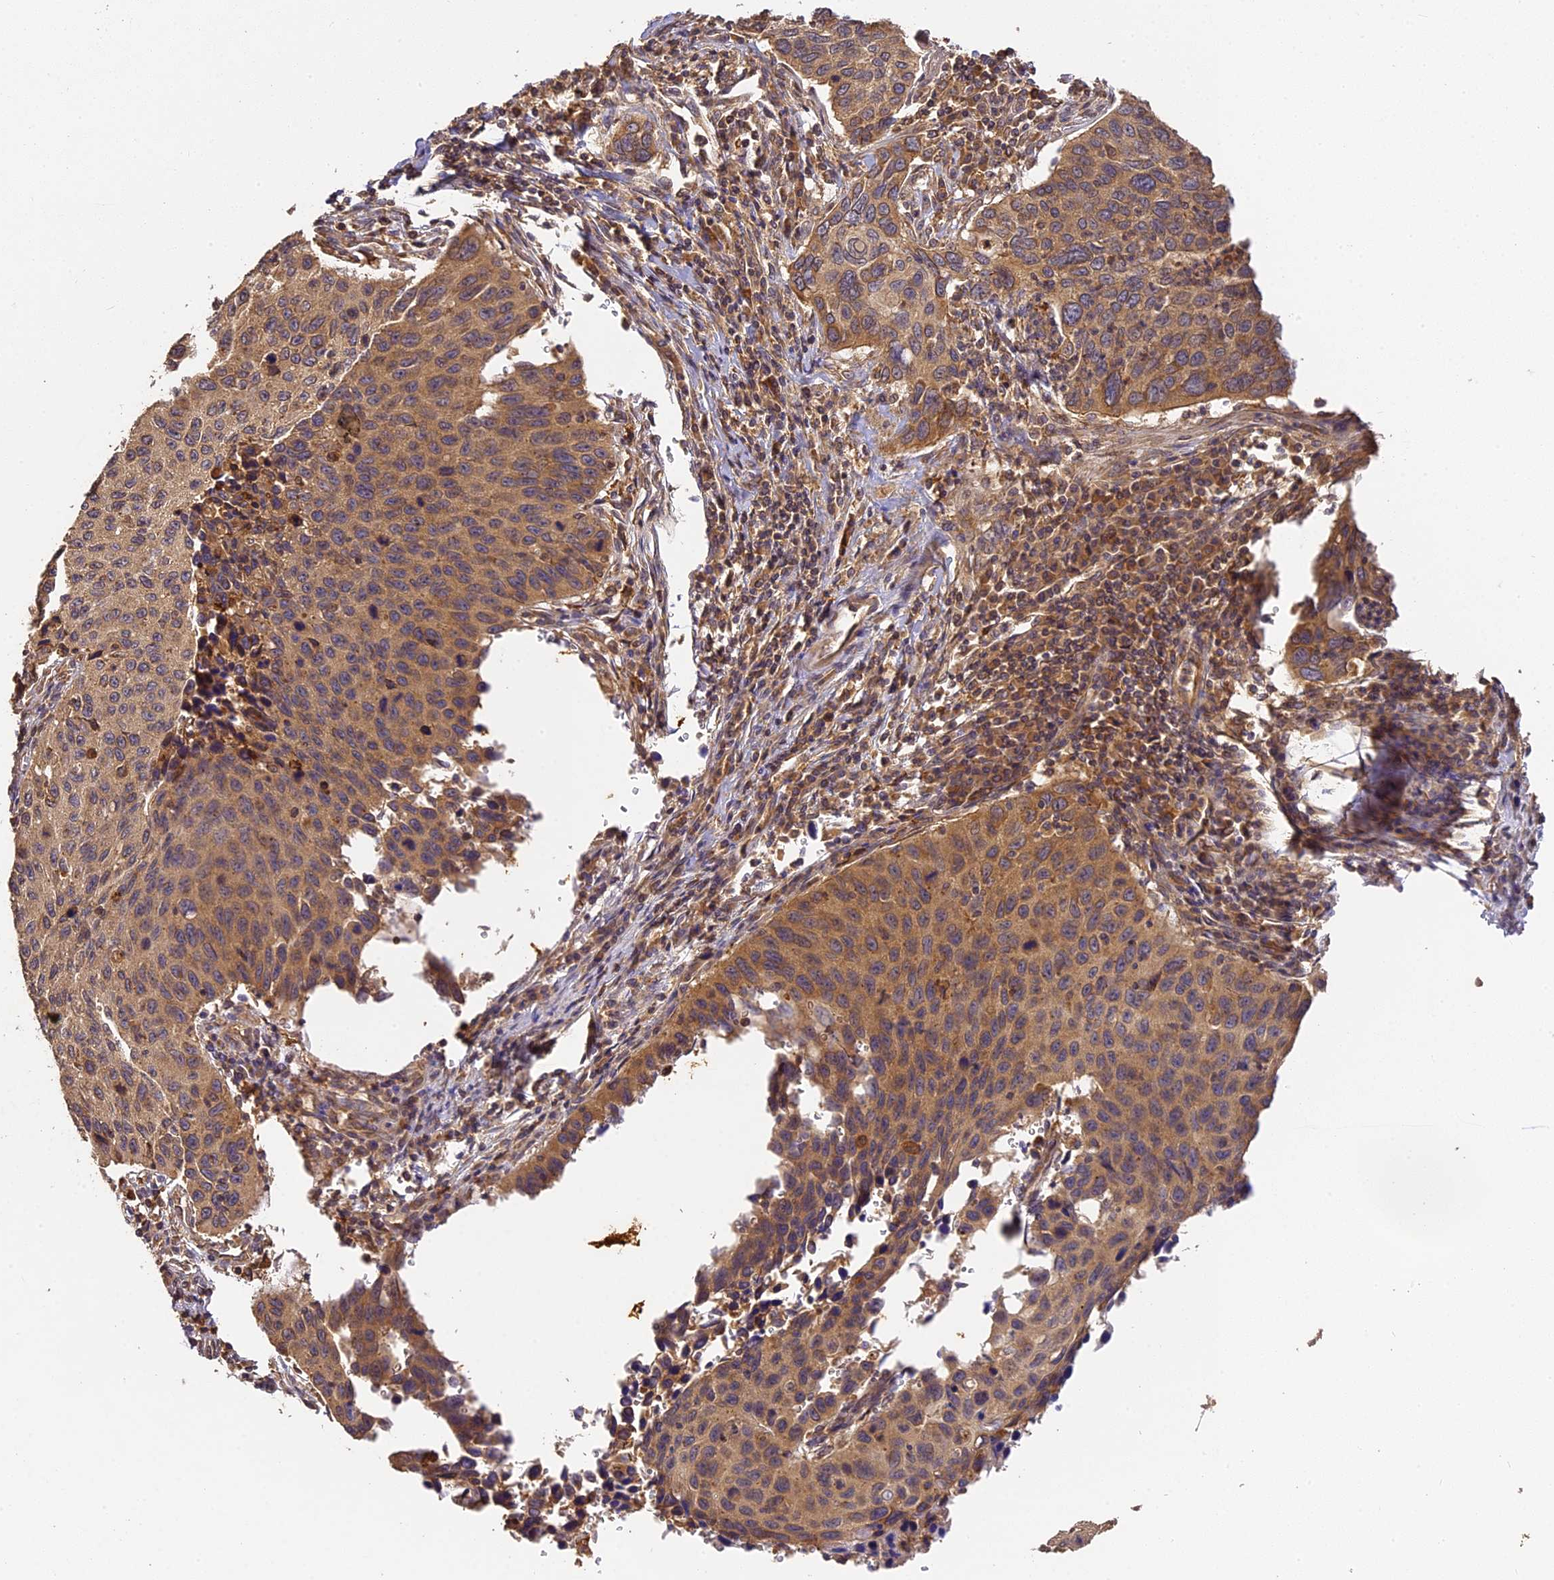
{"staining": {"intensity": "moderate", "quantity": ">75%", "location": "cytoplasmic/membranous"}, "tissue": "cervical cancer", "cell_type": "Tumor cells", "image_type": "cancer", "snomed": [{"axis": "morphology", "description": "Squamous cell carcinoma, NOS"}, {"axis": "topography", "description": "Cervix"}], "caption": "Immunohistochemical staining of human cervical cancer exhibits medium levels of moderate cytoplasmic/membranous protein positivity in approximately >75% of tumor cells.", "gene": "BRAP", "patient": {"sex": "female", "age": 53}}